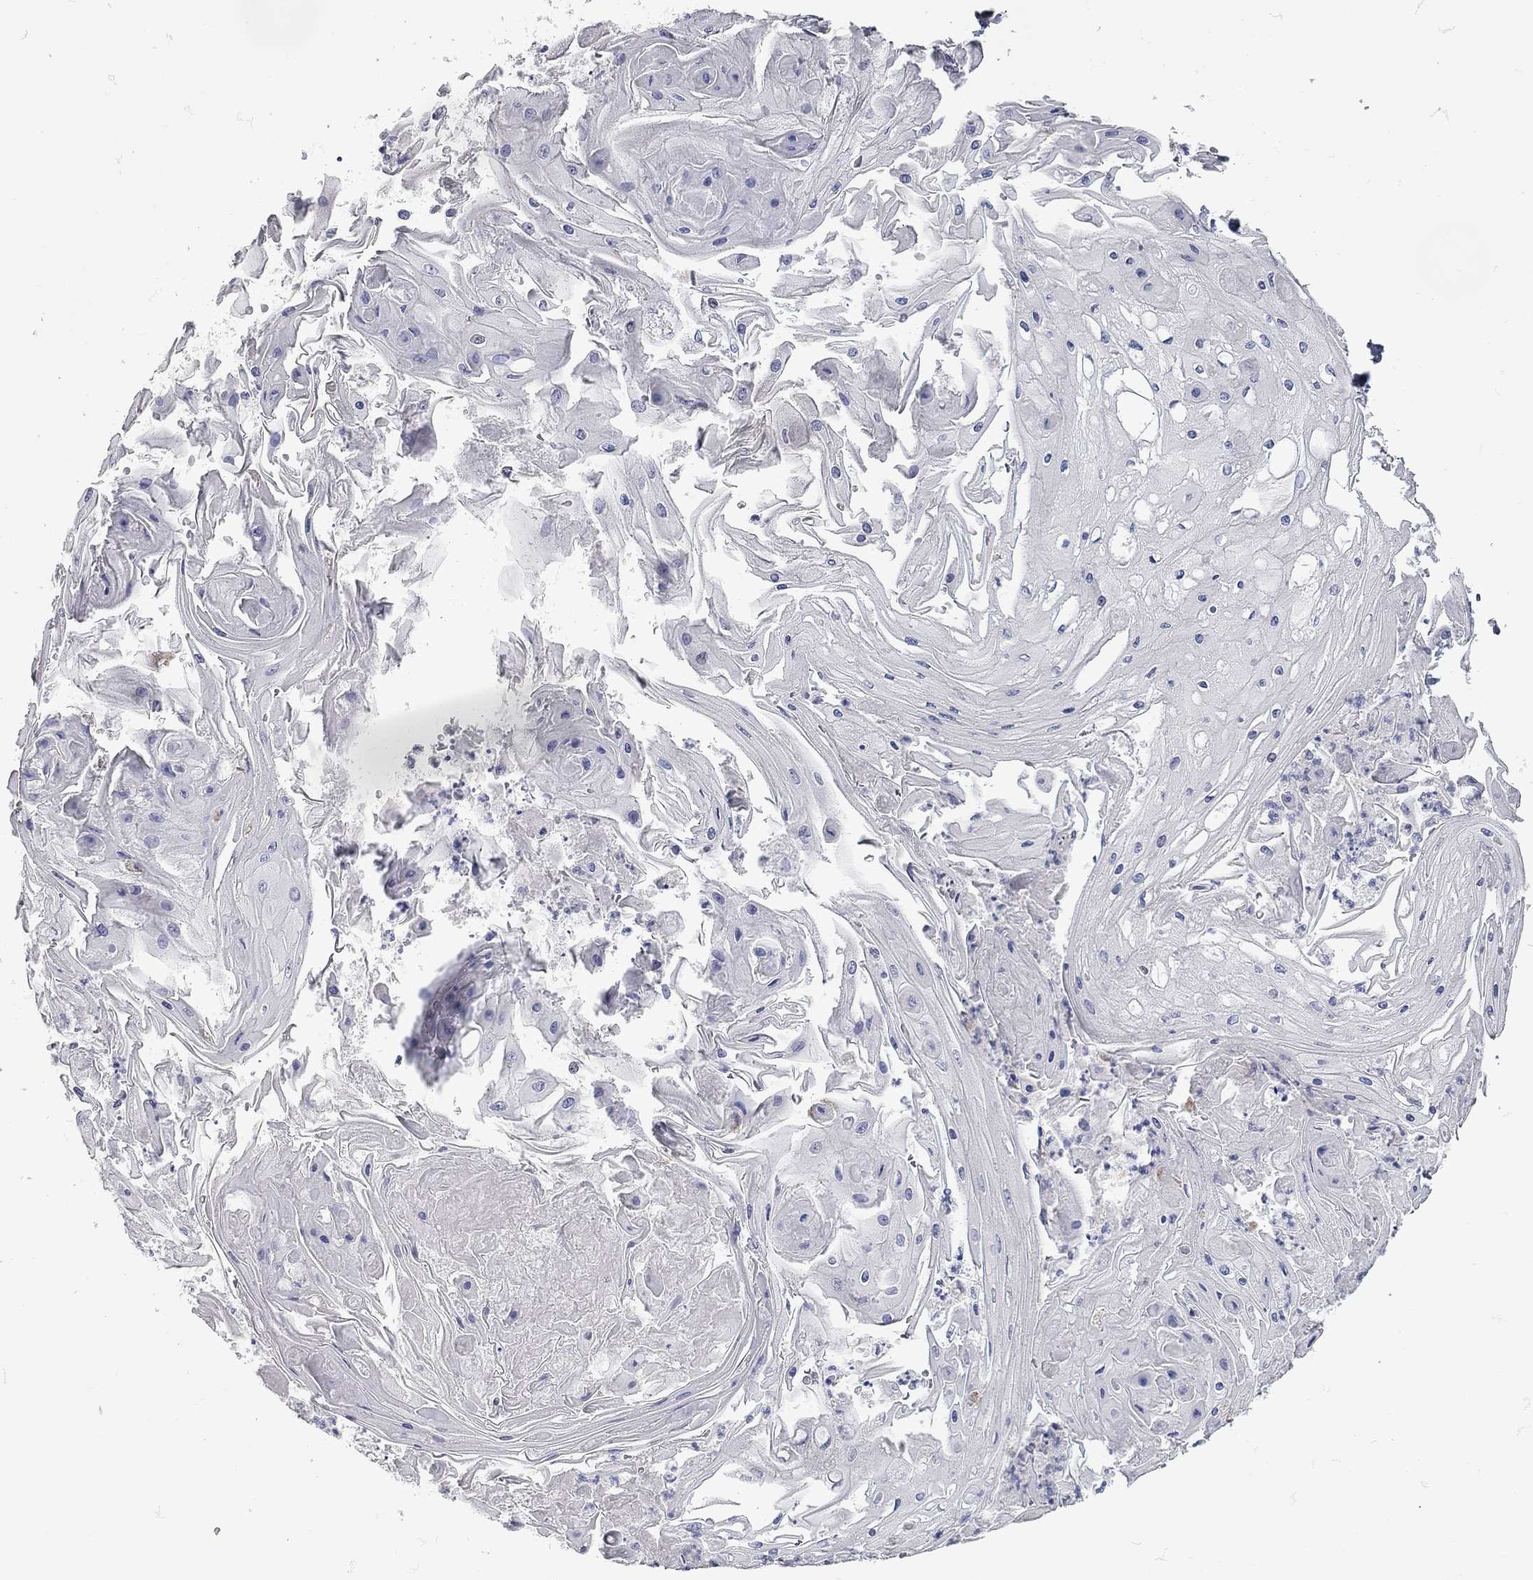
{"staining": {"intensity": "negative", "quantity": "none", "location": "none"}, "tissue": "skin cancer", "cell_type": "Tumor cells", "image_type": "cancer", "snomed": [{"axis": "morphology", "description": "Squamous cell carcinoma, NOS"}, {"axis": "topography", "description": "Skin"}], "caption": "Immunohistochemistry (IHC) histopathology image of neoplastic tissue: human skin cancer (squamous cell carcinoma) stained with DAB (3,3'-diaminobenzidine) reveals no significant protein expression in tumor cells.", "gene": "XAGE2", "patient": {"sex": "male", "age": 70}}